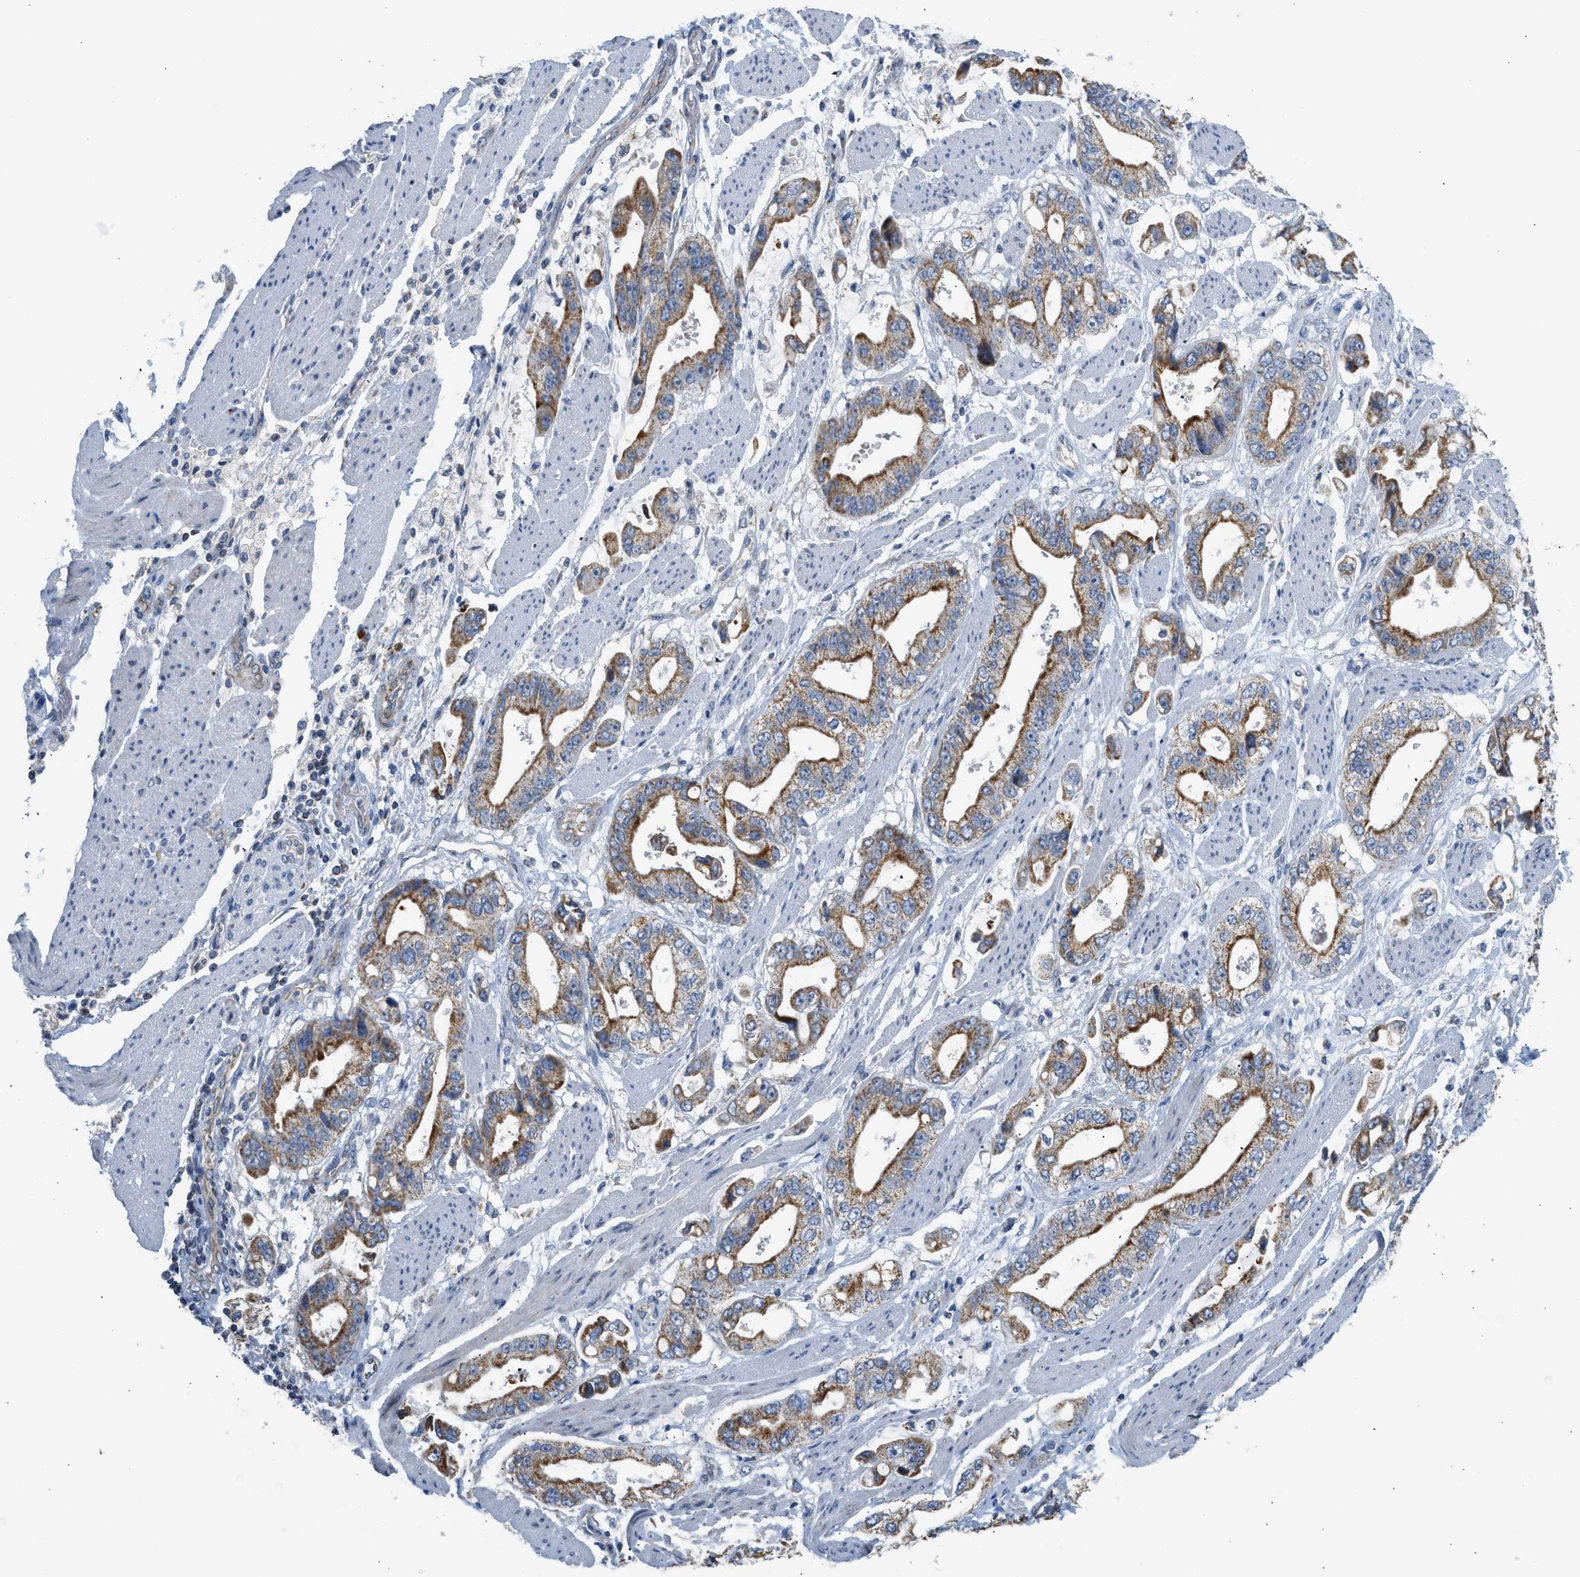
{"staining": {"intensity": "moderate", "quantity": ">75%", "location": "cytoplasmic/membranous"}, "tissue": "stomach cancer", "cell_type": "Tumor cells", "image_type": "cancer", "snomed": [{"axis": "morphology", "description": "Normal tissue, NOS"}, {"axis": "morphology", "description": "Adenocarcinoma, NOS"}, {"axis": "topography", "description": "Stomach"}], "caption": "Human stomach cancer stained for a protein (brown) demonstrates moderate cytoplasmic/membranous positive positivity in approximately >75% of tumor cells.", "gene": "GOT2", "patient": {"sex": "male", "age": 62}}